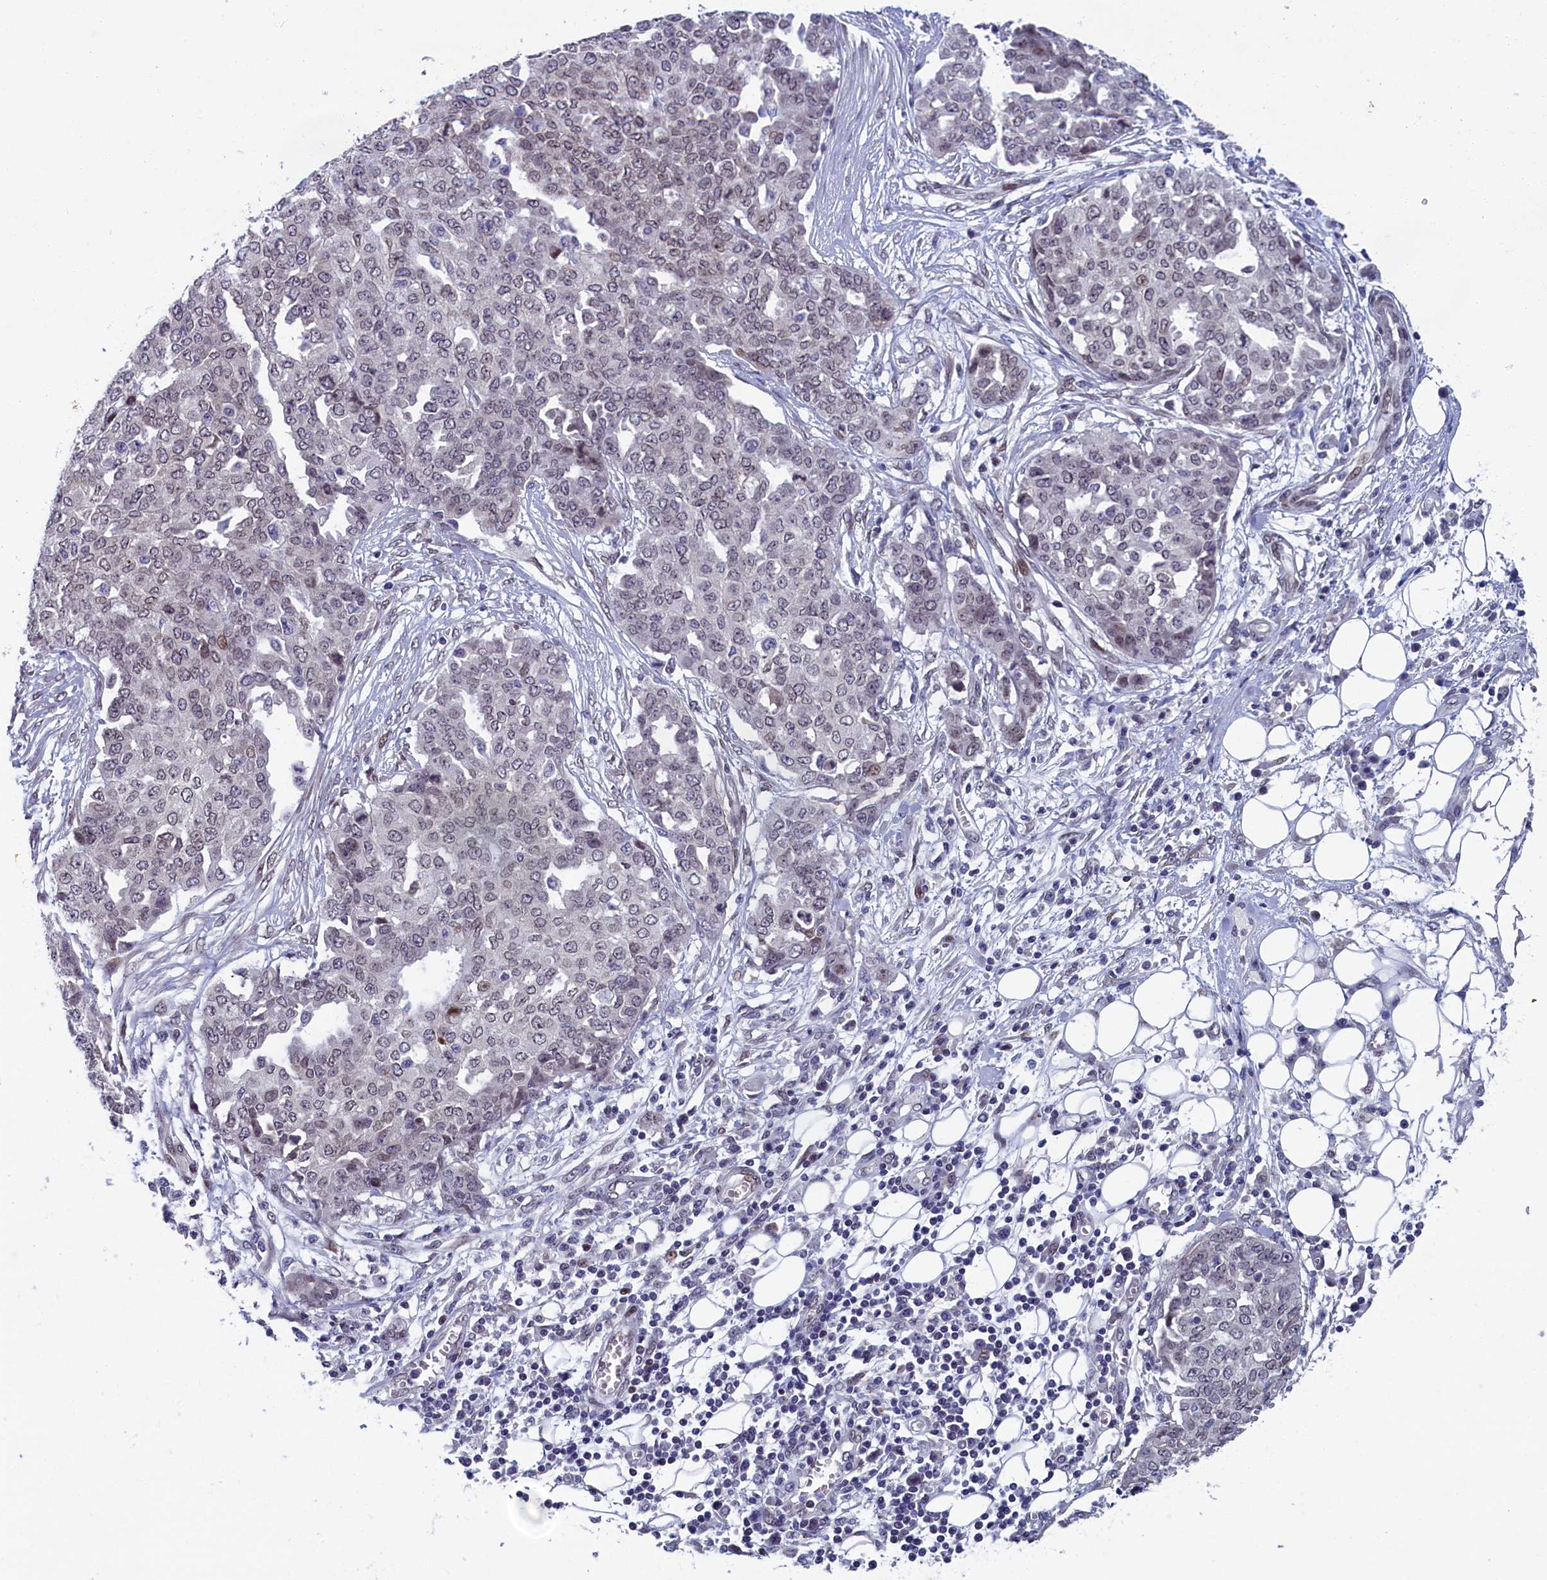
{"staining": {"intensity": "weak", "quantity": "<25%", "location": "cytoplasmic/membranous,nuclear"}, "tissue": "ovarian cancer", "cell_type": "Tumor cells", "image_type": "cancer", "snomed": [{"axis": "morphology", "description": "Cystadenocarcinoma, serous, NOS"}, {"axis": "topography", "description": "Soft tissue"}, {"axis": "topography", "description": "Ovary"}], "caption": "This photomicrograph is of ovarian cancer (serous cystadenocarcinoma) stained with immunohistochemistry to label a protein in brown with the nuclei are counter-stained blue. There is no positivity in tumor cells. Nuclei are stained in blue.", "gene": "GPSM1", "patient": {"sex": "female", "age": 57}}